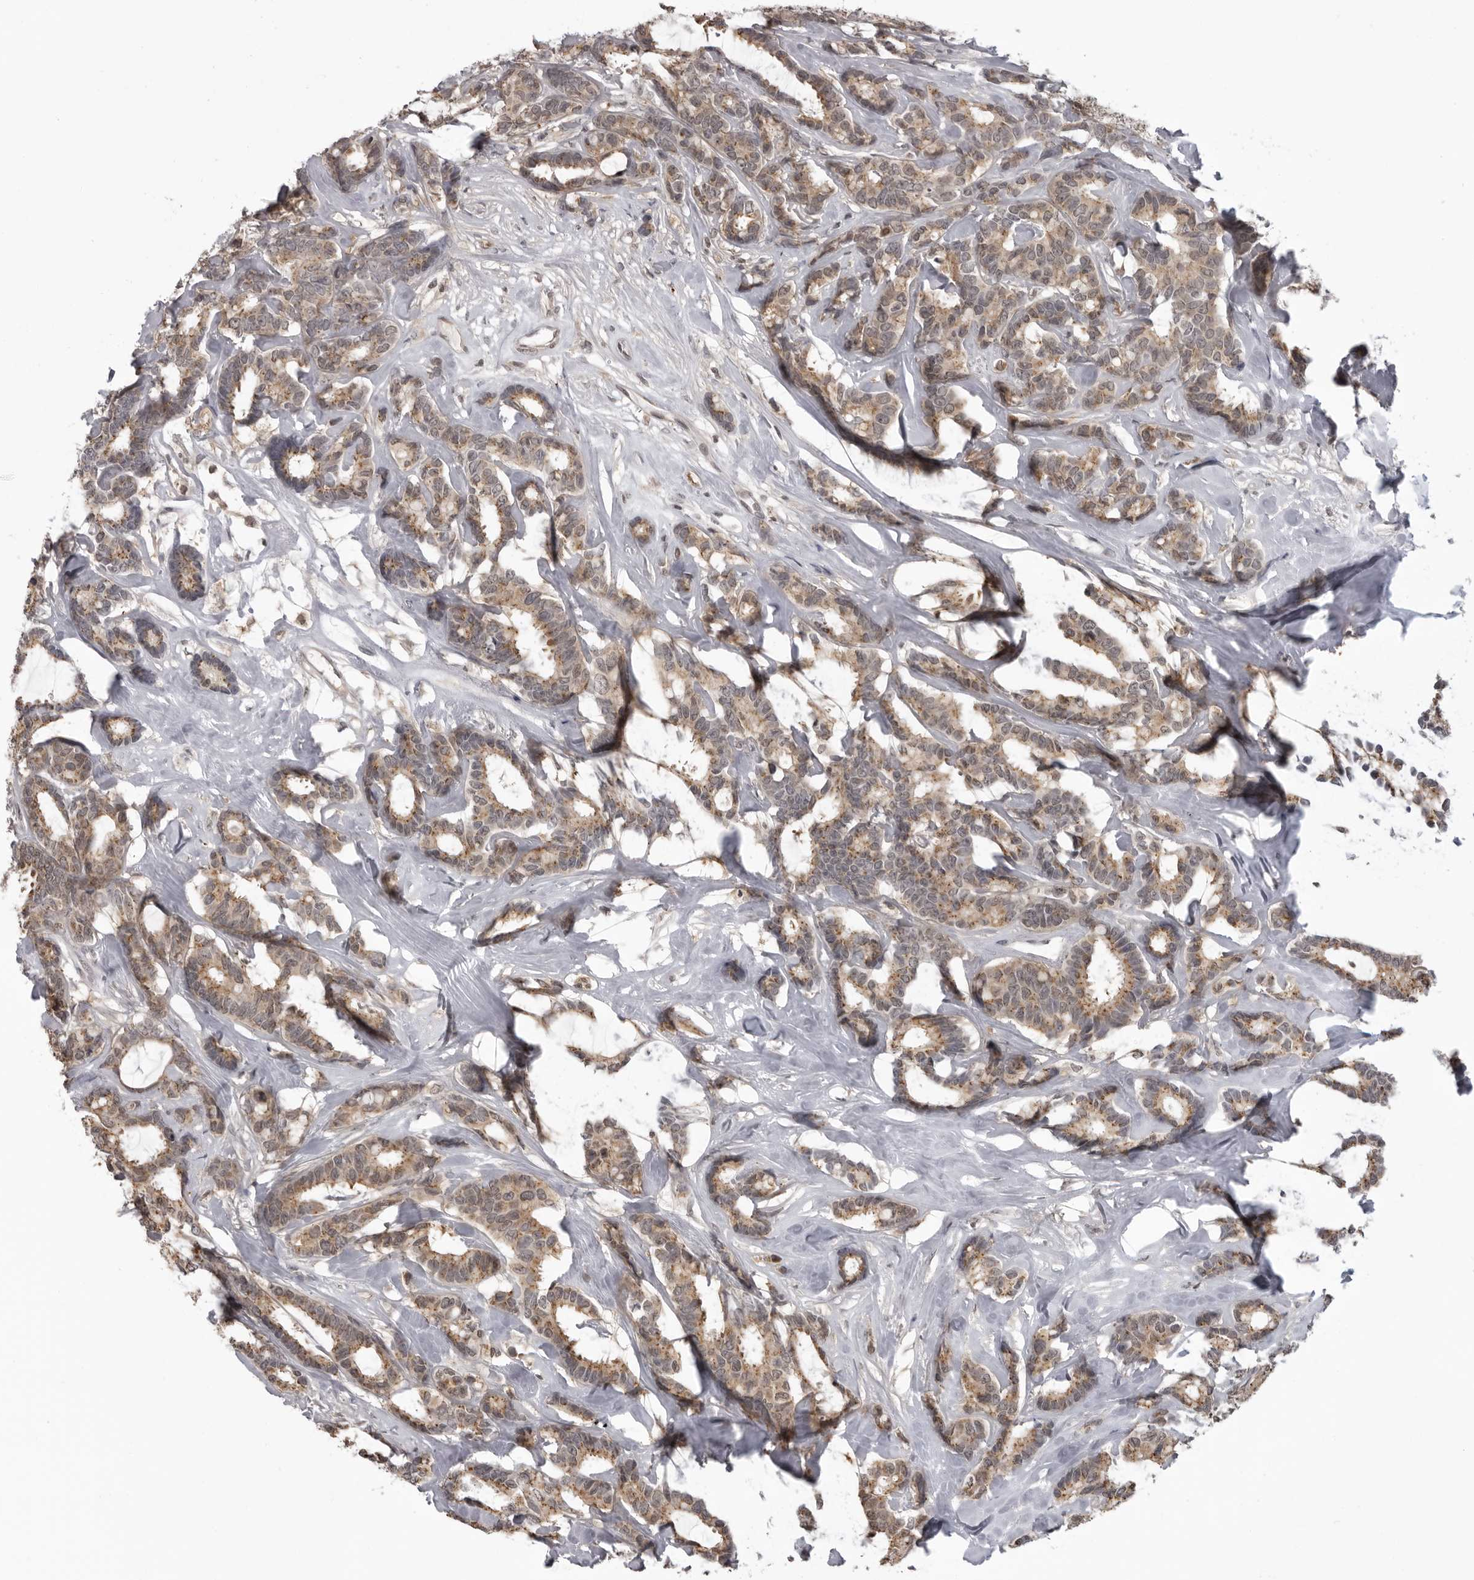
{"staining": {"intensity": "moderate", "quantity": ">75%", "location": "cytoplasmic/membranous"}, "tissue": "breast cancer", "cell_type": "Tumor cells", "image_type": "cancer", "snomed": [{"axis": "morphology", "description": "Duct carcinoma"}, {"axis": "topography", "description": "Breast"}], "caption": "Brown immunohistochemical staining in human breast intraductal carcinoma exhibits moderate cytoplasmic/membranous positivity in approximately >75% of tumor cells.", "gene": "PDCL3", "patient": {"sex": "female", "age": 87}}